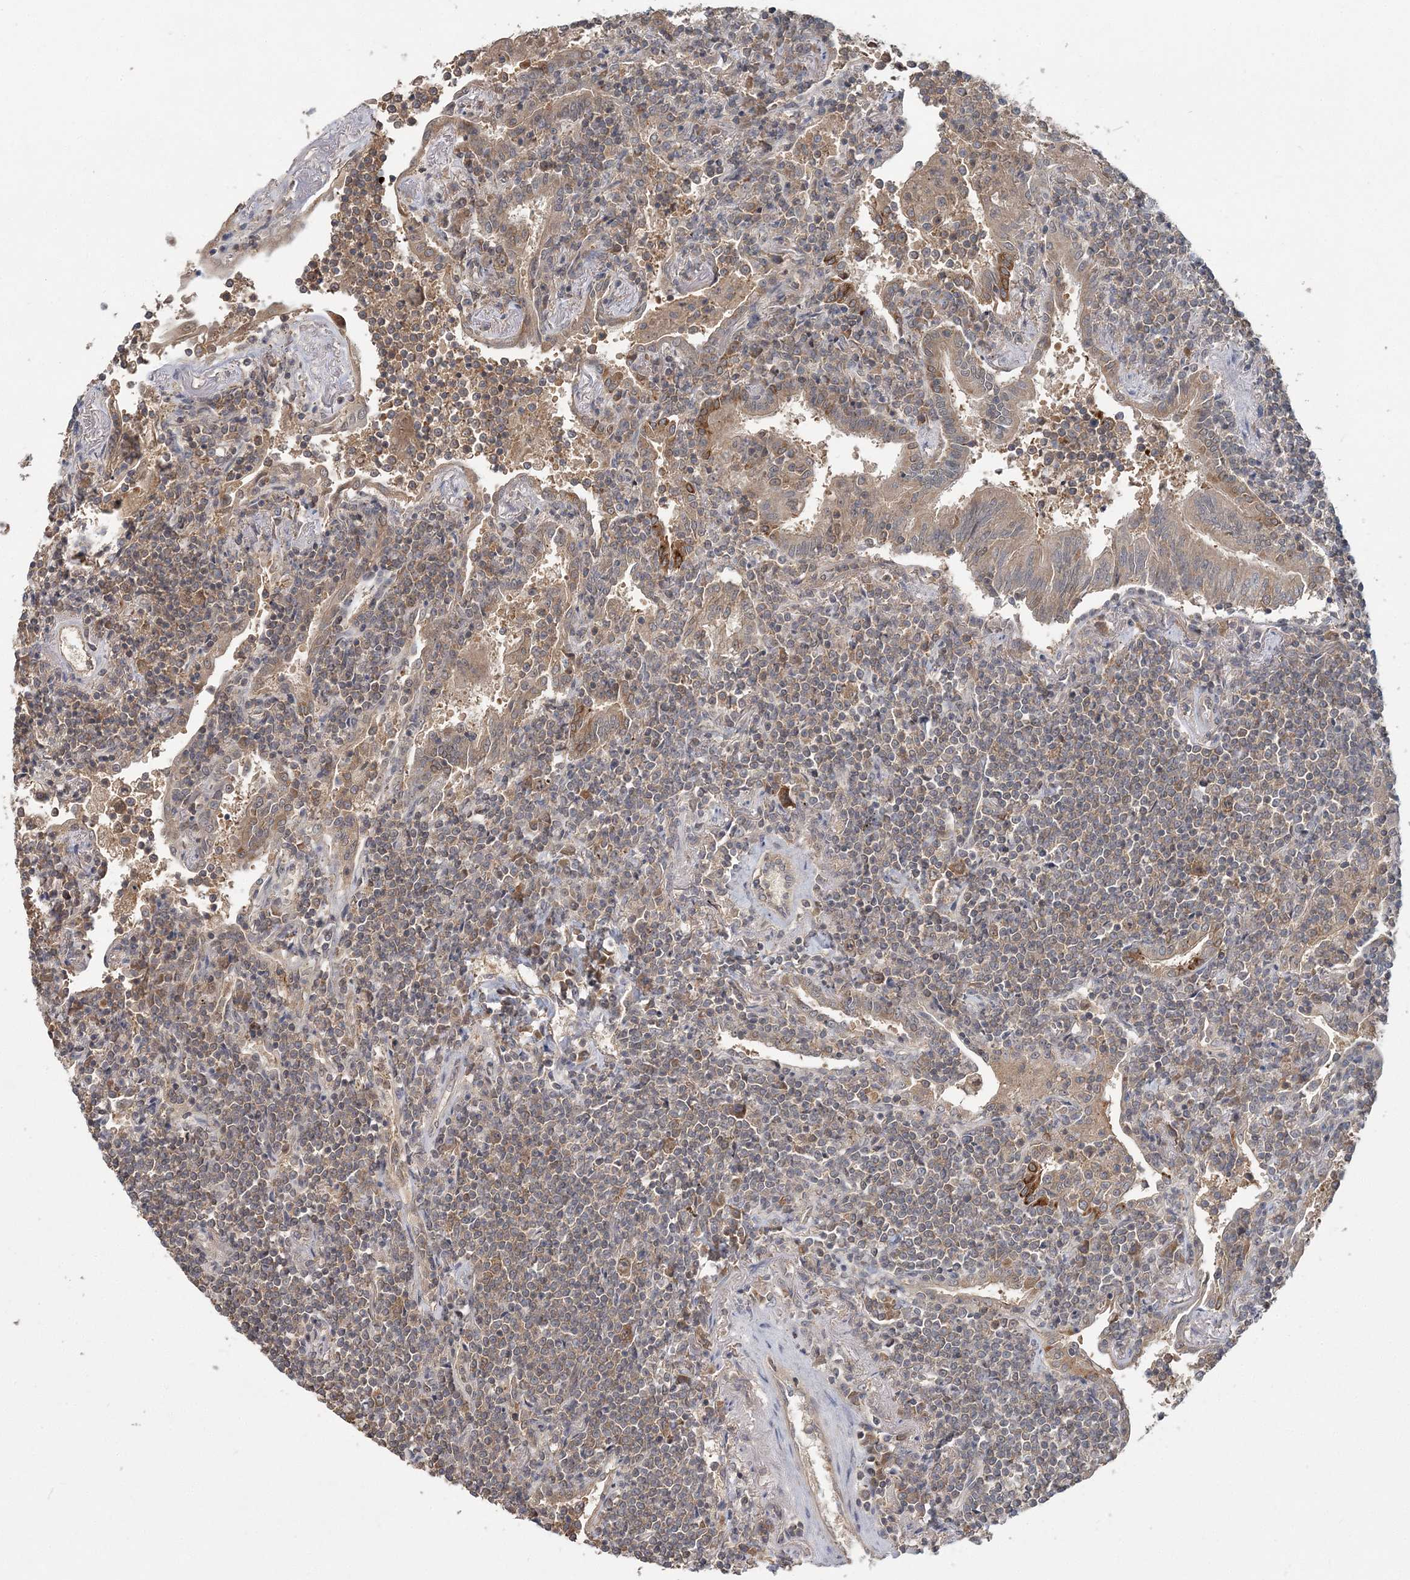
{"staining": {"intensity": "weak", "quantity": ">75%", "location": "cytoplasmic/membranous"}, "tissue": "lymphoma", "cell_type": "Tumor cells", "image_type": "cancer", "snomed": [{"axis": "morphology", "description": "Malignant lymphoma, non-Hodgkin's type, Low grade"}, {"axis": "topography", "description": "Lung"}], "caption": "A micrograph showing weak cytoplasmic/membranous positivity in about >75% of tumor cells in lymphoma, as visualized by brown immunohistochemical staining.", "gene": "RNF25", "patient": {"sex": "female", "age": 71}}